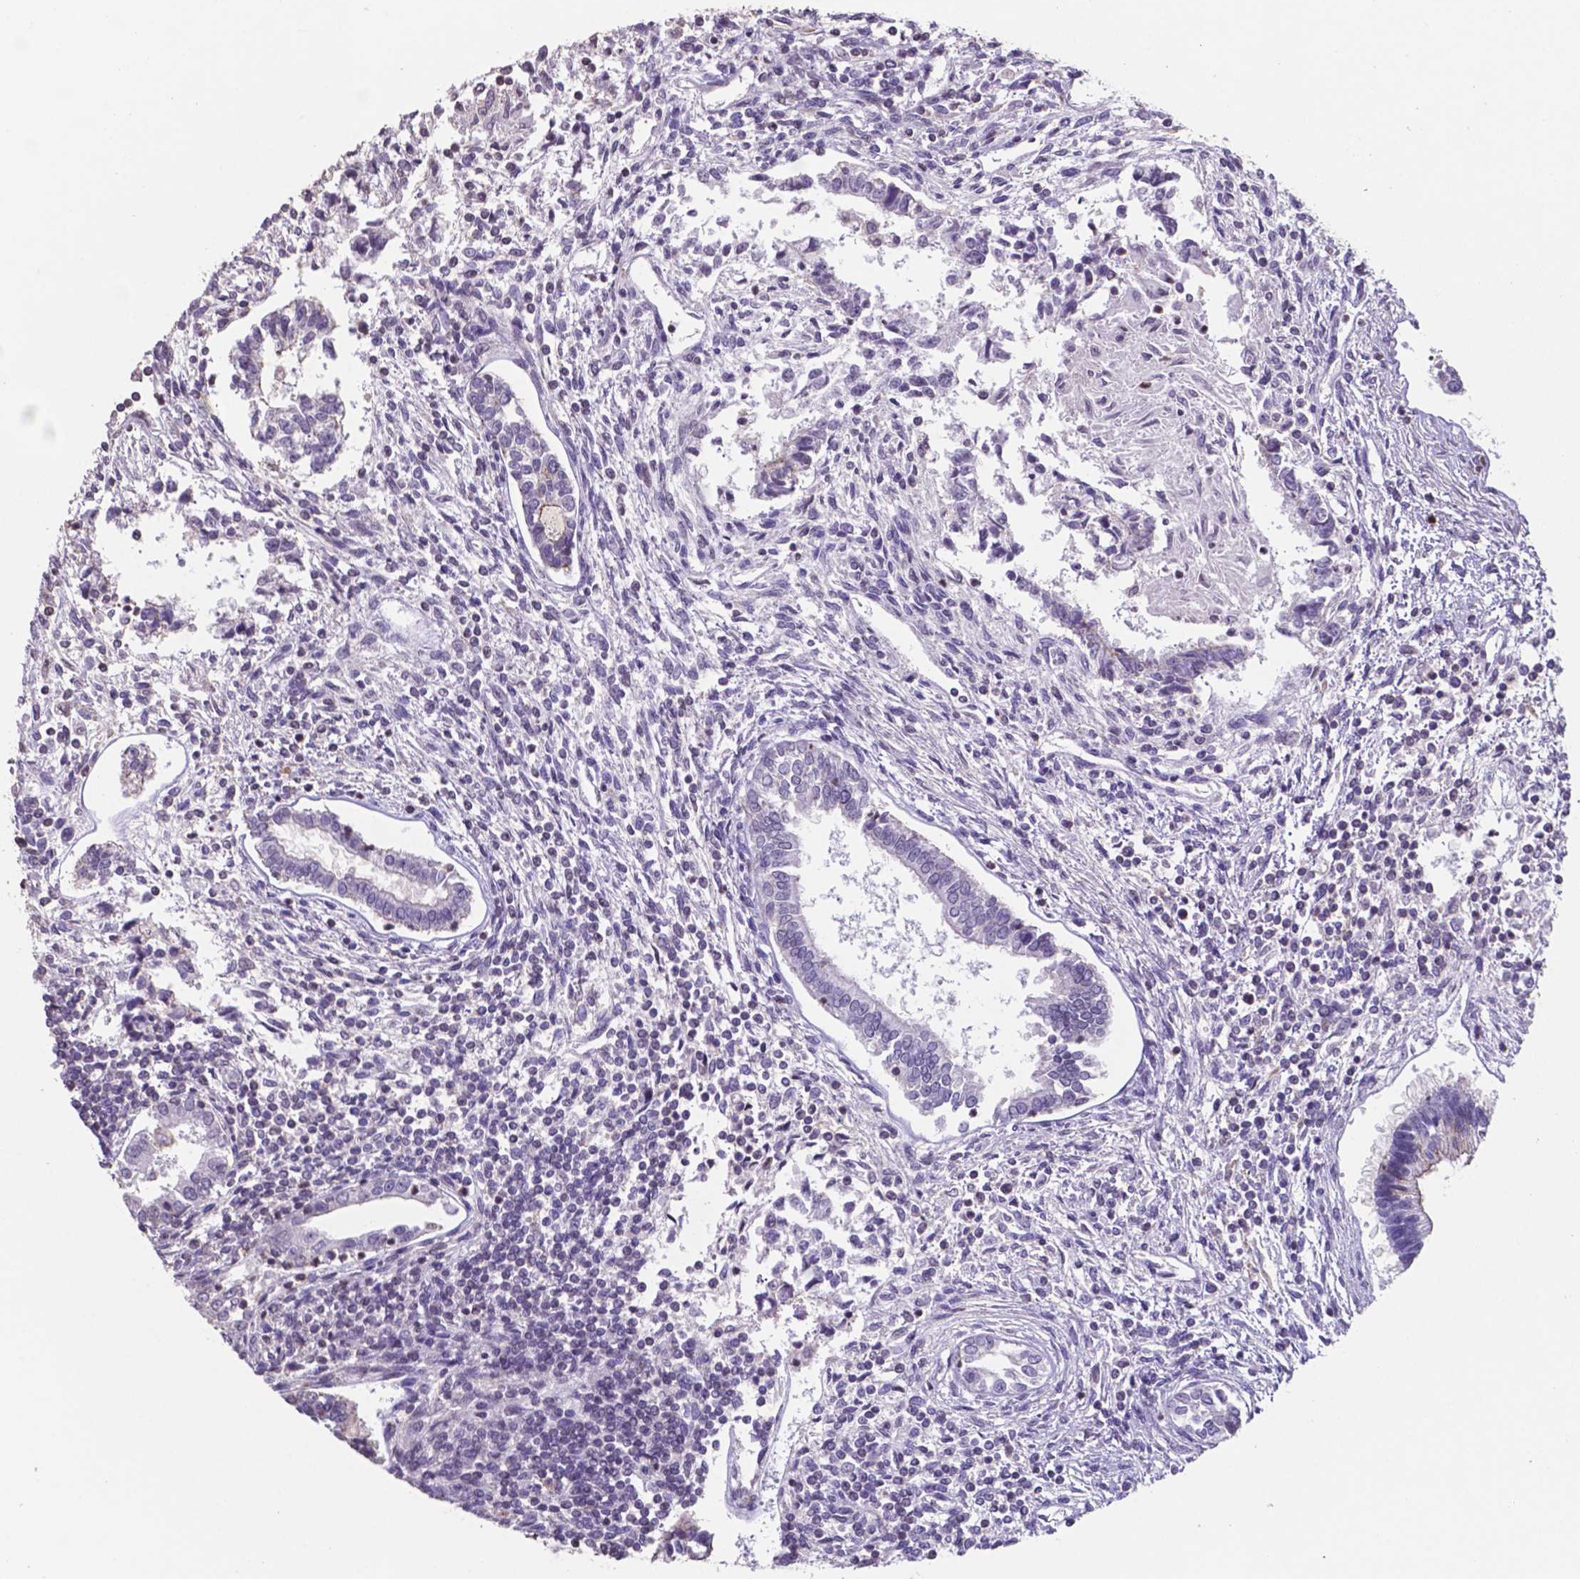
{"staining": {"intensity": "negative", "quantity": "none", "location": "none"}, "tissue": "testis cancer", "cell_type": "Tumor cells", "image_type": "cancer", "snomed": [{"axis": "morphology", "description": "Carcinoma, Embryonal, NOS"}, {"axis": "topography", "description": "Testis"}], "caption": "This is a image of IHC staining of embryonal carcinoma (testis), which shows no expression in tumor cells.", "gene": "MLC1", "patient": {"sex": "male", "age": 37}}